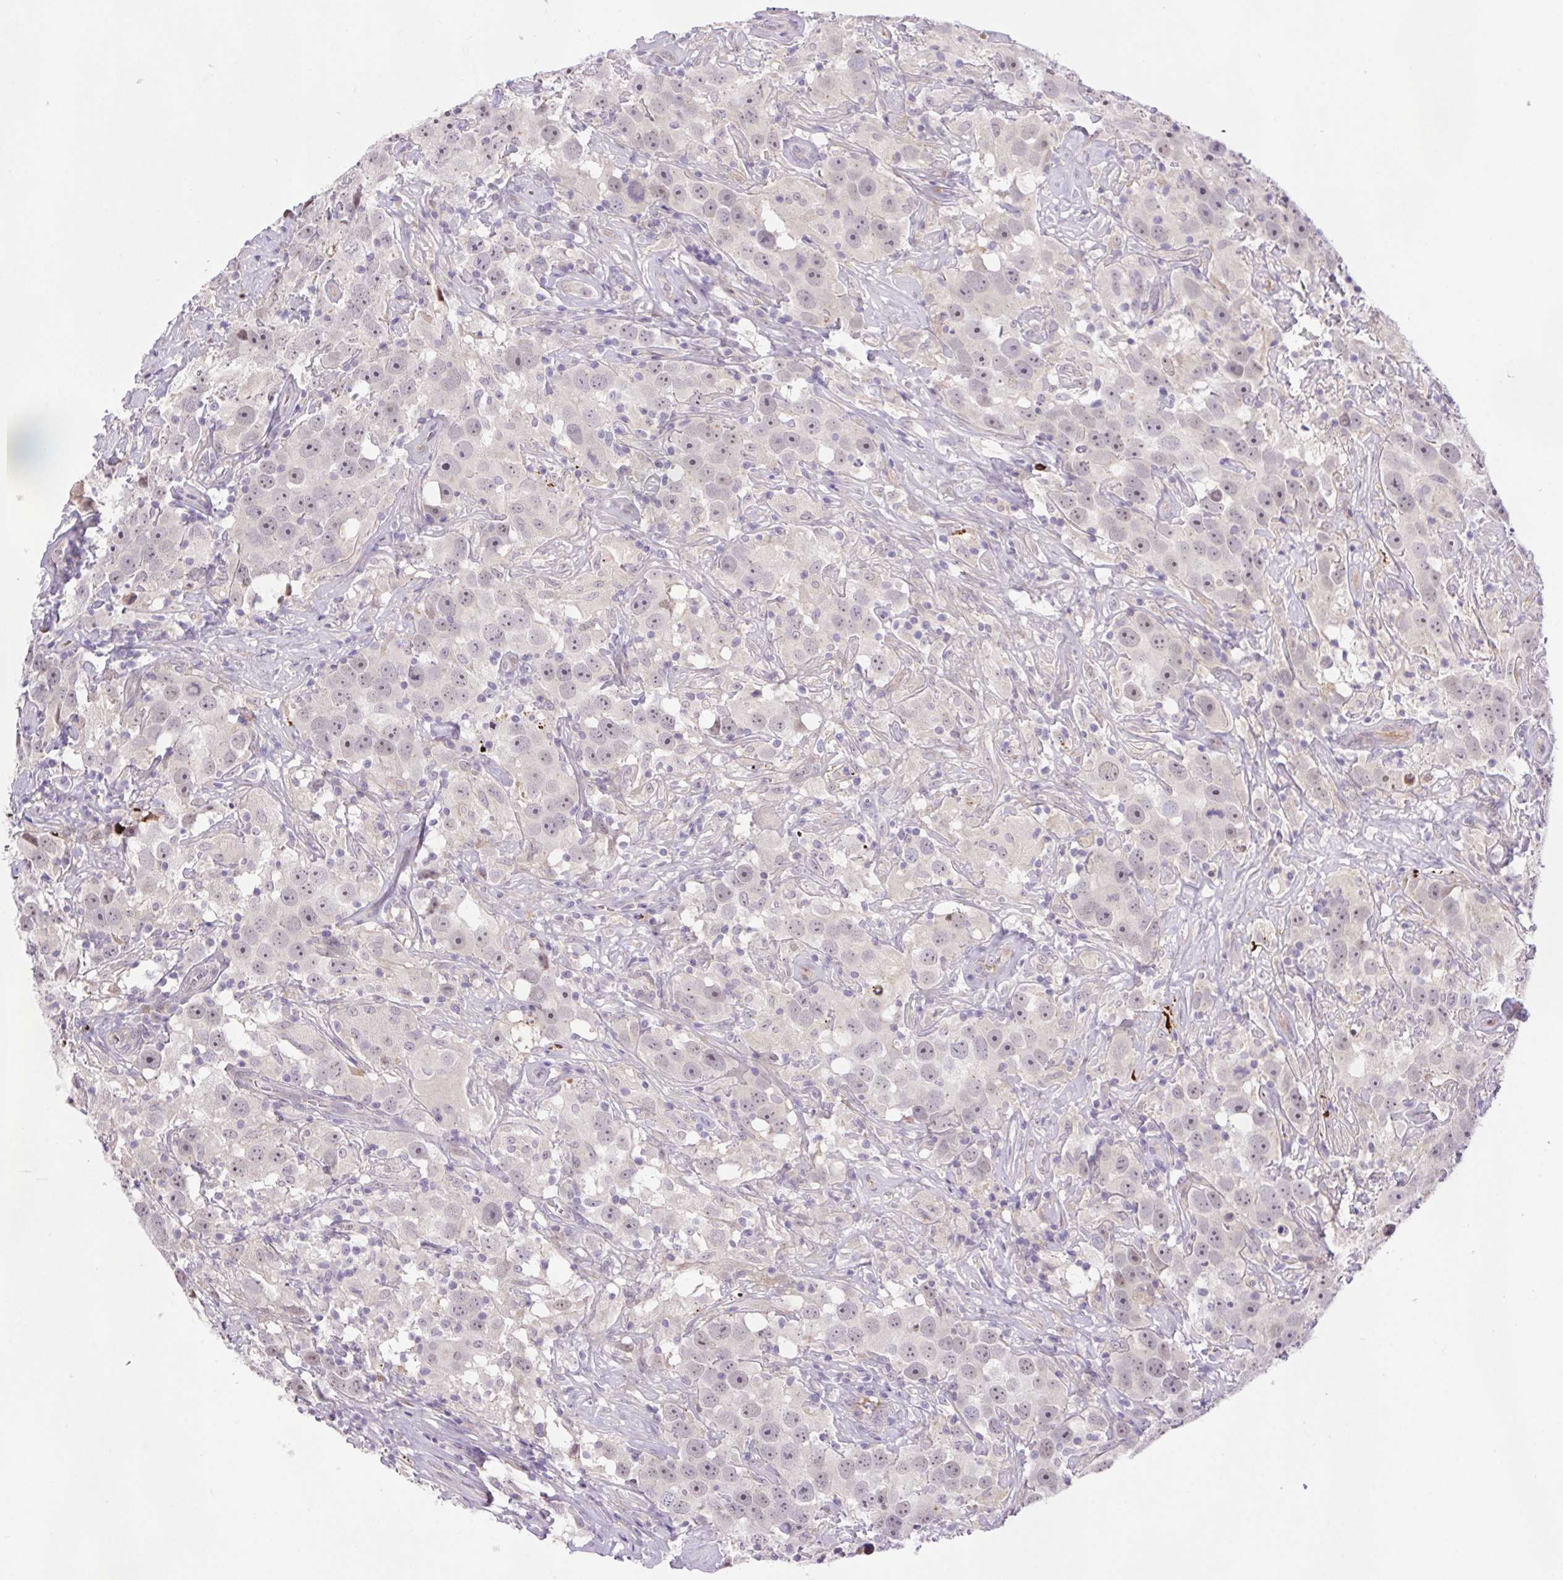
{"staining": {"intensity": "moderate", "quantity": "<25%", "location": "nuclear"}, "tissue": "testis cancer", "cell_type": "Tumor cells", "image_type": "cancer", "snomed": [{"axis": "morphology", "description": "Seminoma, NOS"}, {"axis": "topography", "description": "Testis"}], "caption": "This image shows IHC staining of human testis cancer (seminoma), with low moderate nuclear expression in about <25% of tumor cells.", "gene": "LRRTM1", "patient": {"sex": "male", "age": 49}}